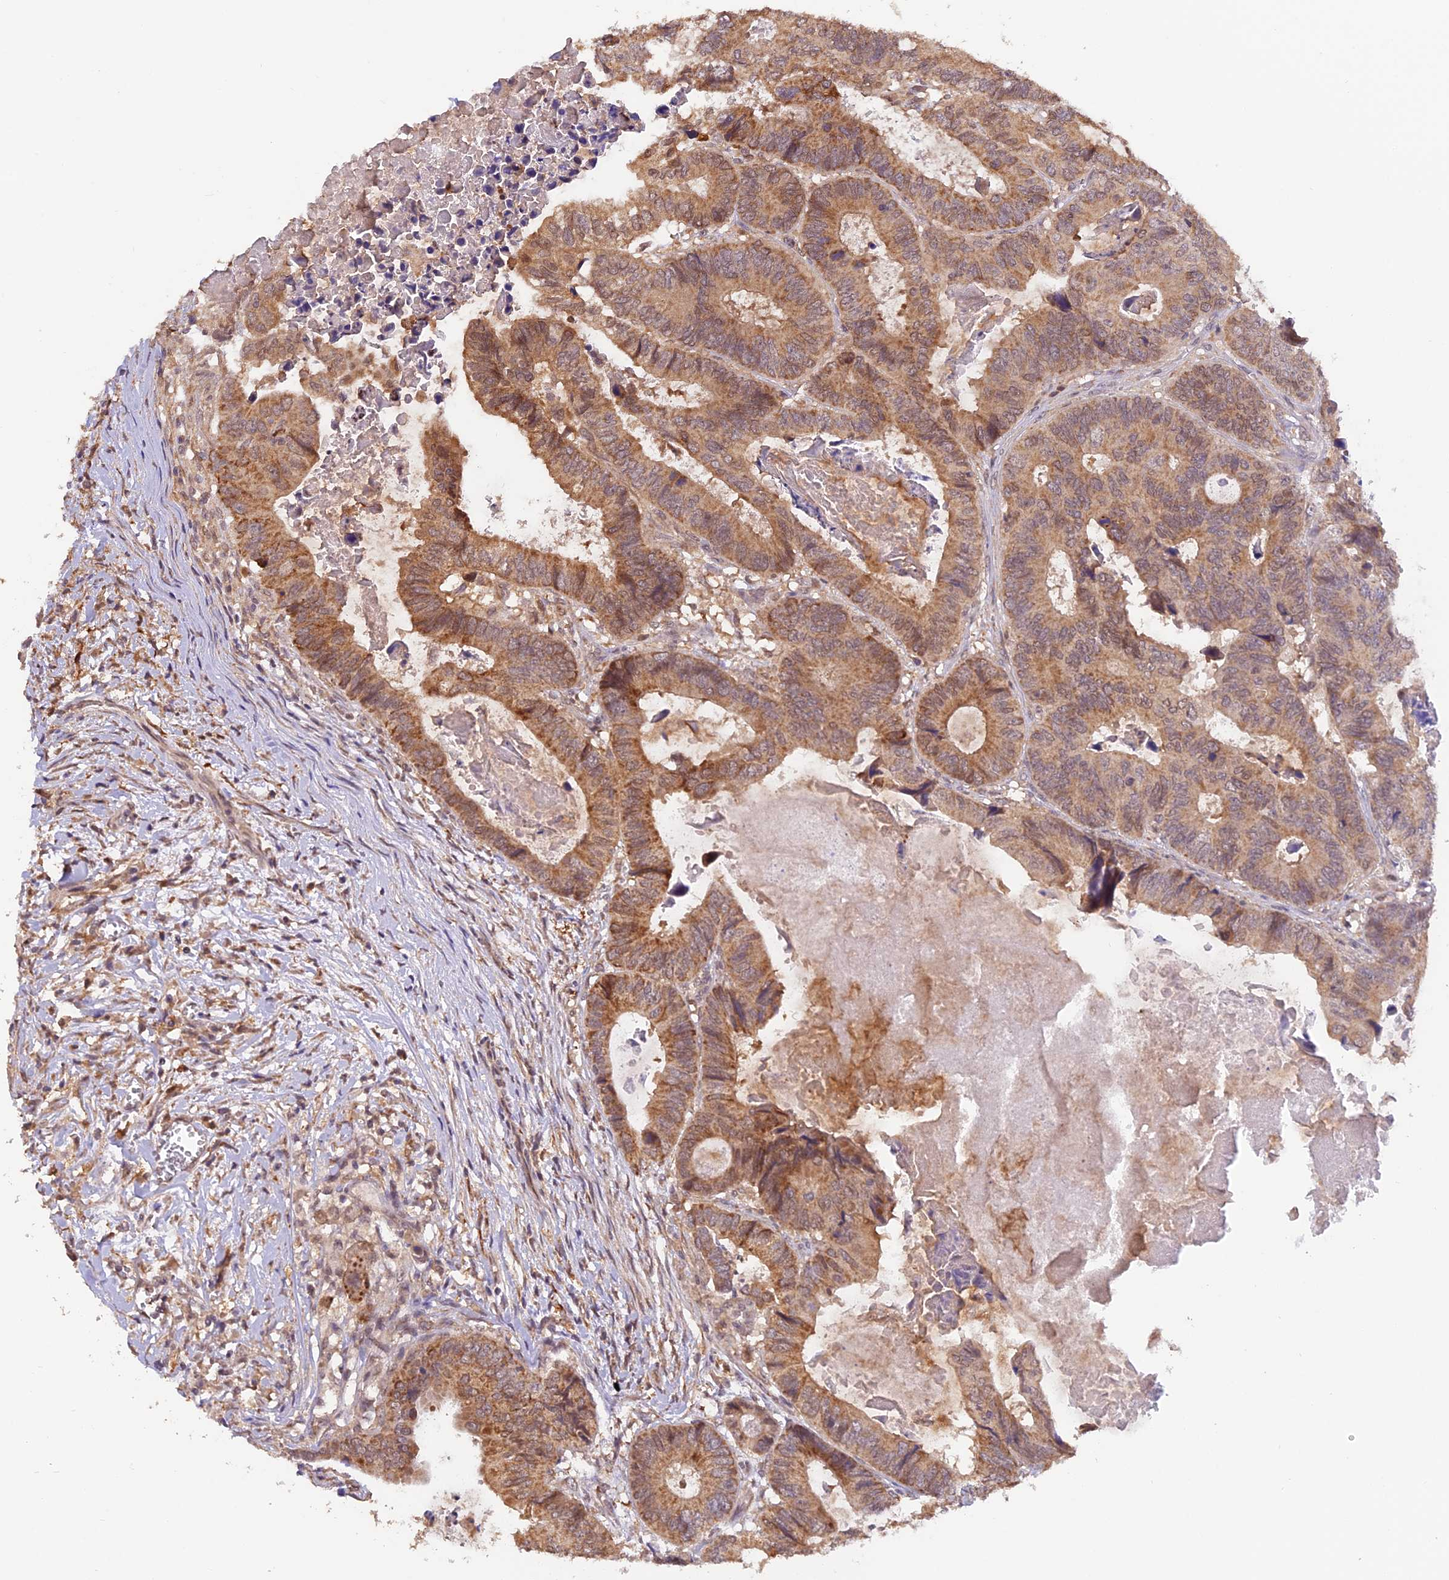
{"staining": {"intensity": "moderate", "quantity": ">75%", "location": "cytoplasmic/membranous"}, "tissue": "colorectal cancer", "cell_type": "Tumor cells", "image_type": "cancer", "snomed": [{"axis": "morphology", "description": "Adenocarcinoma, NOS"}, {"axis": "topography", "description": "Colon"}], "caption": "Approximately >75% of tumor cells in adenocarcinoma (colorectal) show moderate cytoplasmic/membranous protein positivity as visualized by brown immunohistochemical staining.", "gene": "MNS1", "patient": {"sex": "male", "age": 85}}